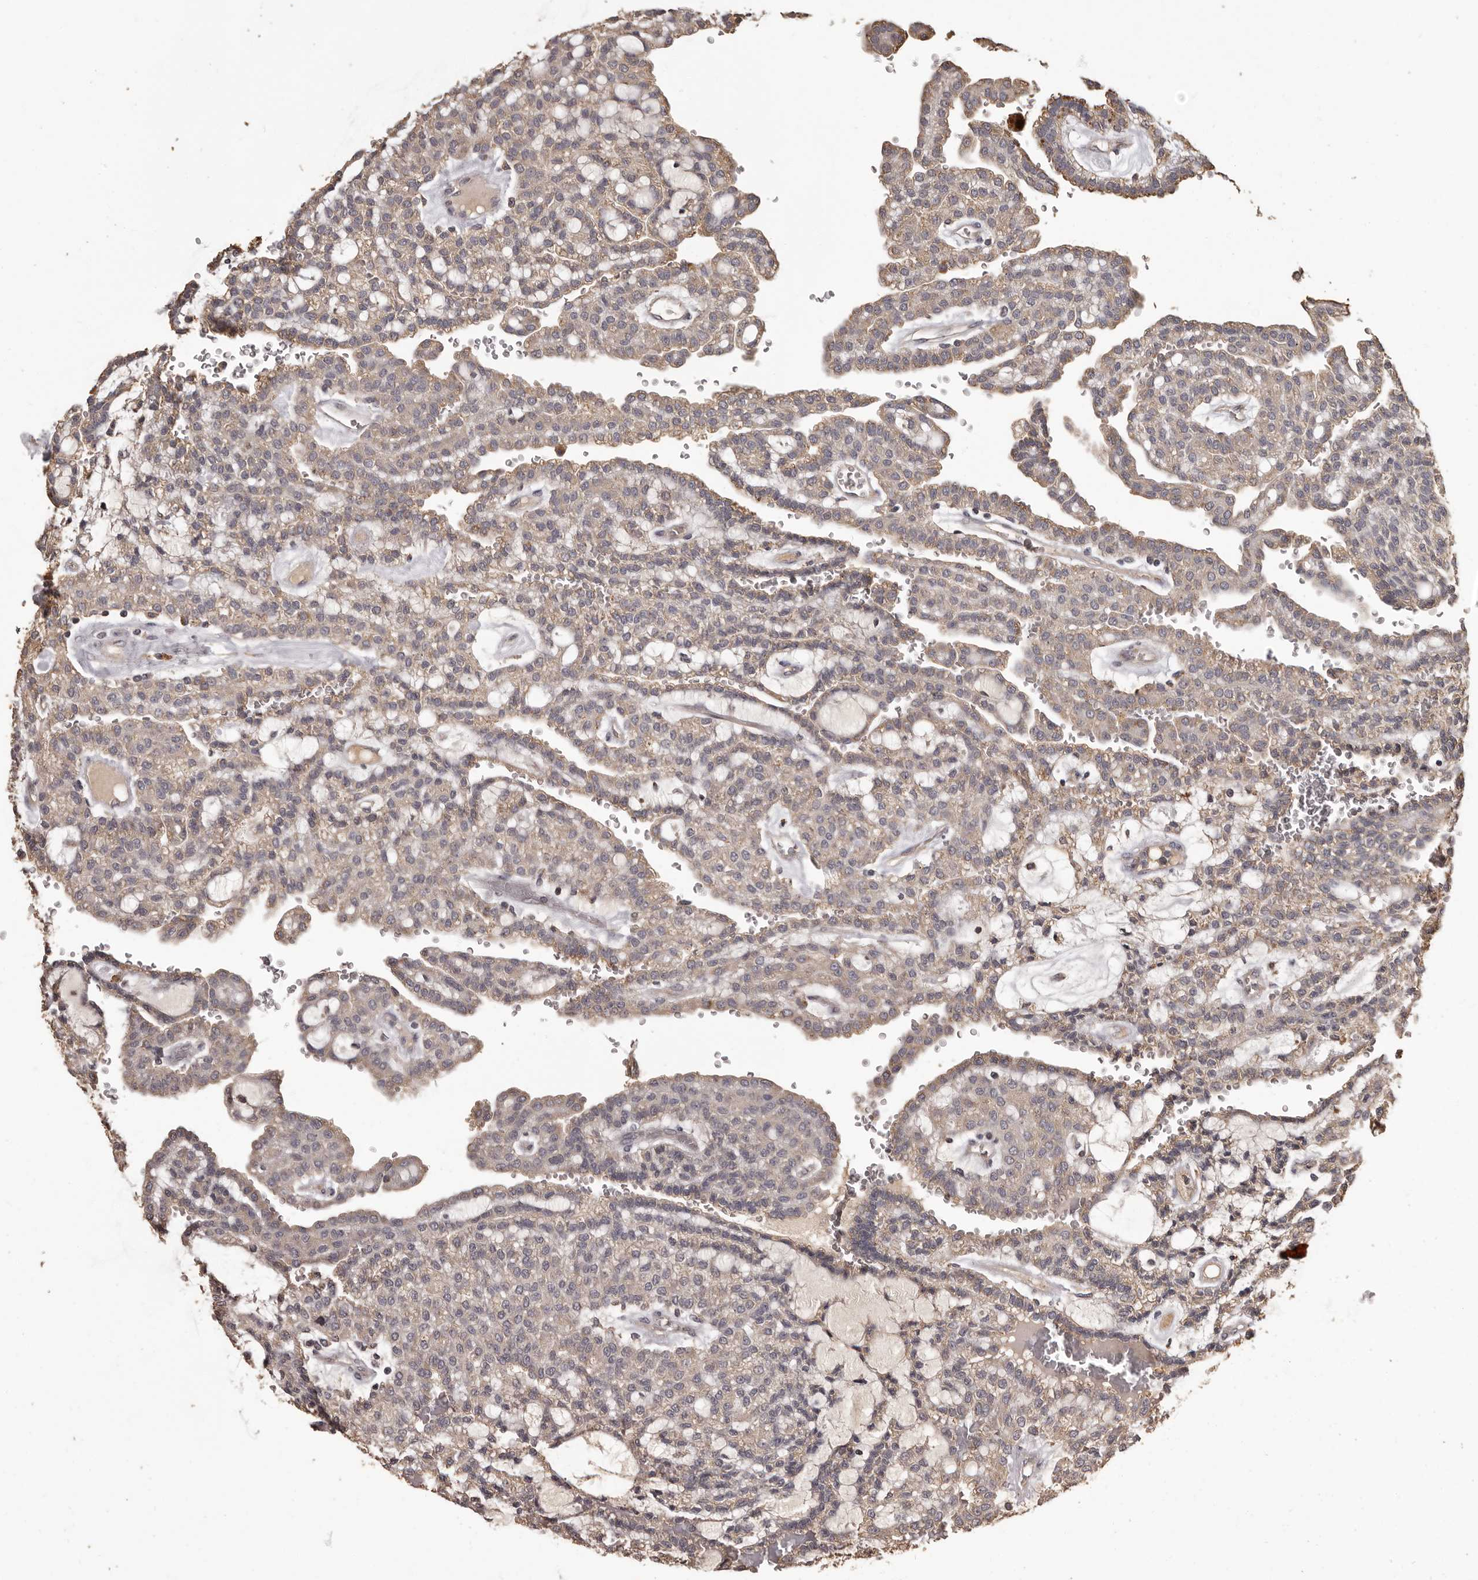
{"staining": {"intensity": "weak", "quantity": ">75%", "location": "cytoplasmic/membranous"}, "tissue": "renal cancer", "cell_type": "Tumor cells", "image_type": "cancer", "snomed": [{"axis": "morphology", "description": "Adenocarcinoma, NOS"}, {"axis": "topography", "description": "Kidney"}], "caption": "This image reveals immunohistochemistry staining of adenocarcinoma (renal), with low weak cytoplasmic/membranous staining in about >75% of tumor cells.", "gene": "MGAT5", "patient": {"sex": "male", "age": 63}}